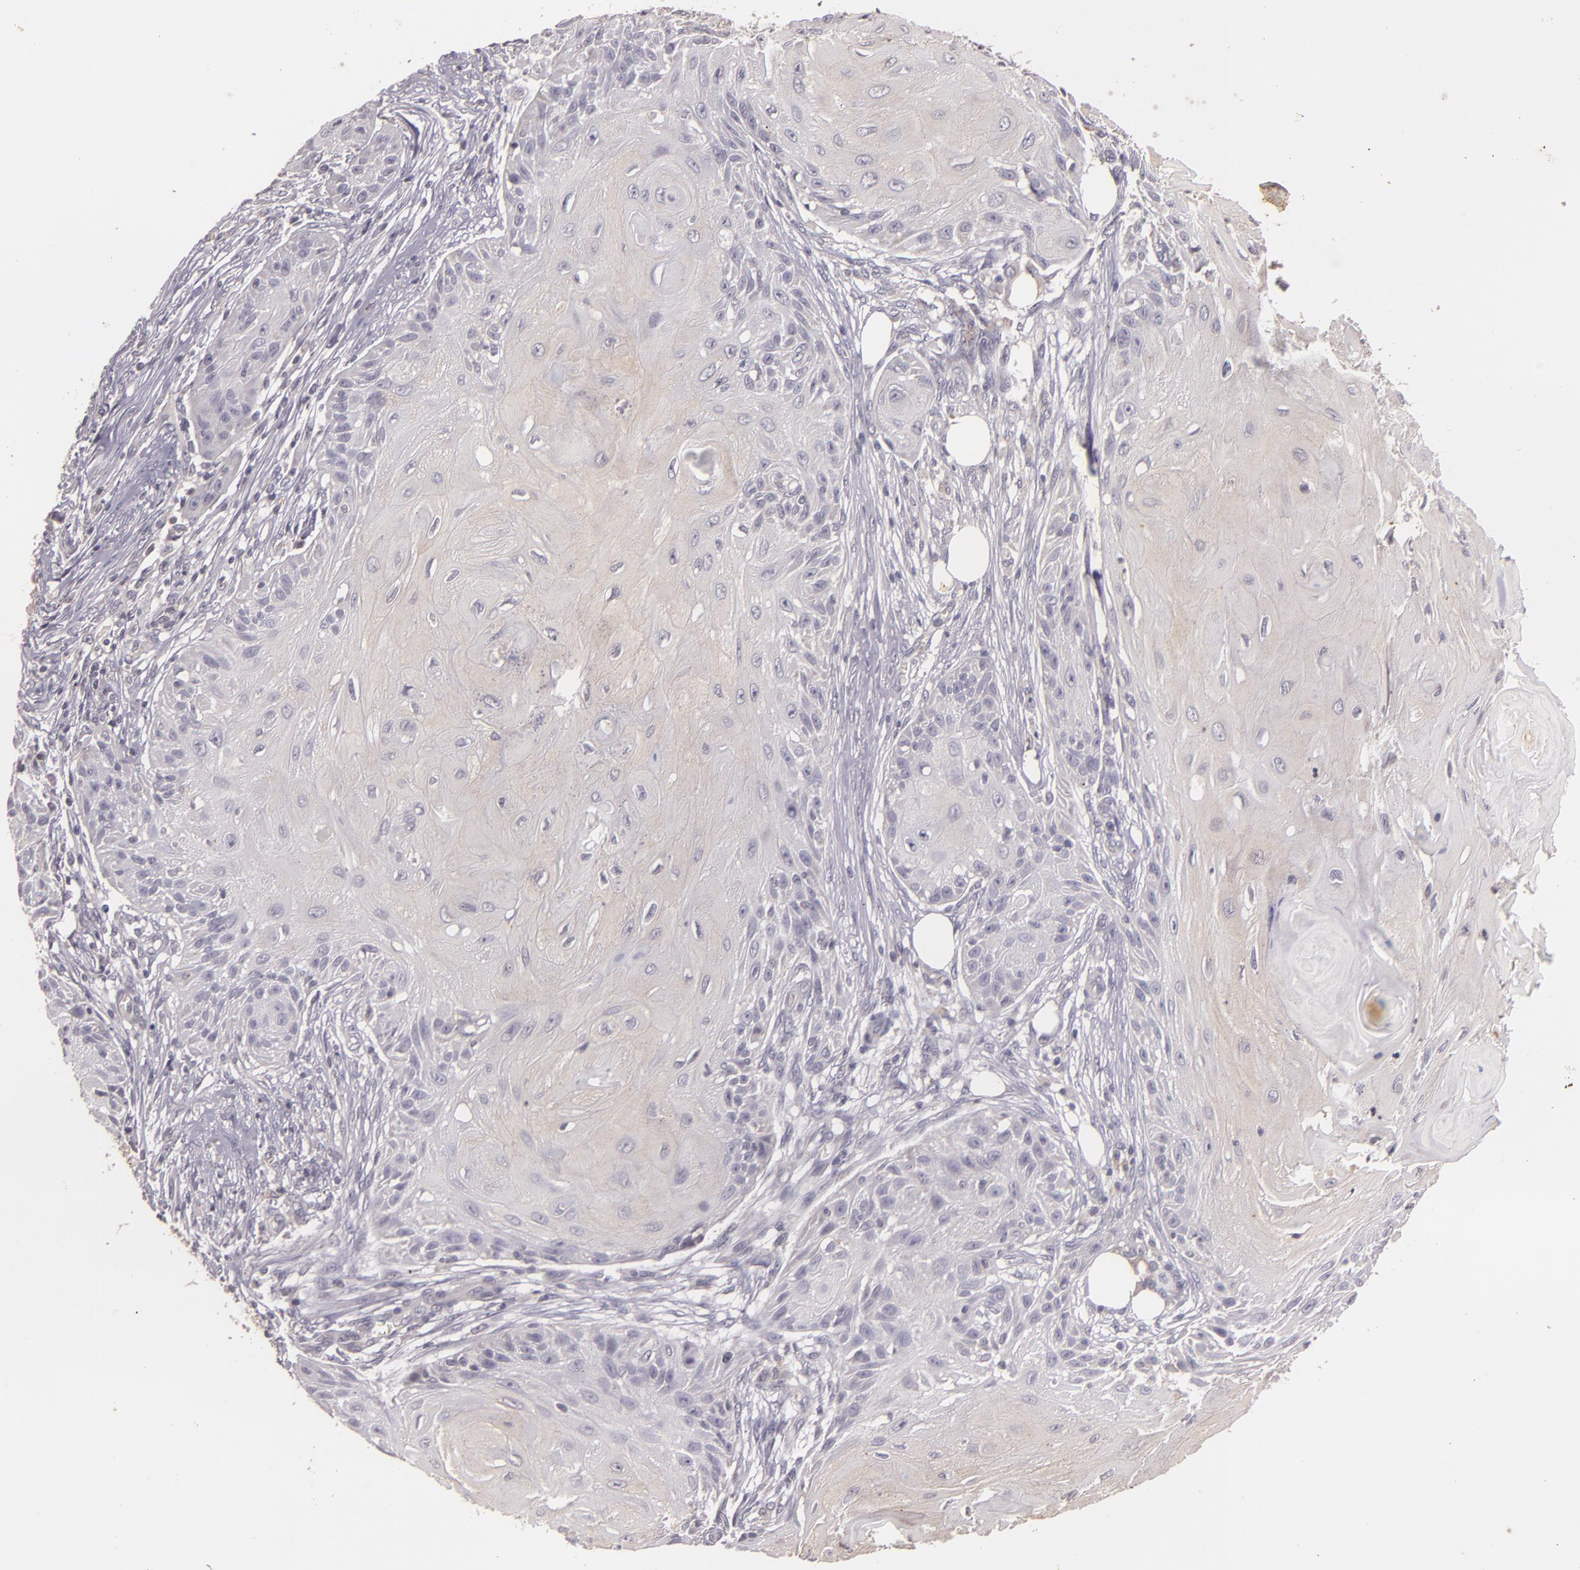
{"staining": {"intensity": "negative", "quantity": "none", "location": "none"}, "tissue": "skin cancer", "cell_type": "Tumor cells", "image_type": "cancer", "snomed": [{"axis": "morphology", "description": "Squamous cell carcinoma, NOS"}, {"axis": "topography", "description": "Skin"}], "caption": "Tumor cells are negative for brown protein staining in skin squamous cell carcinoma.", "gene": "TFF1", "patient": {"sex": "female", "age": 88}}